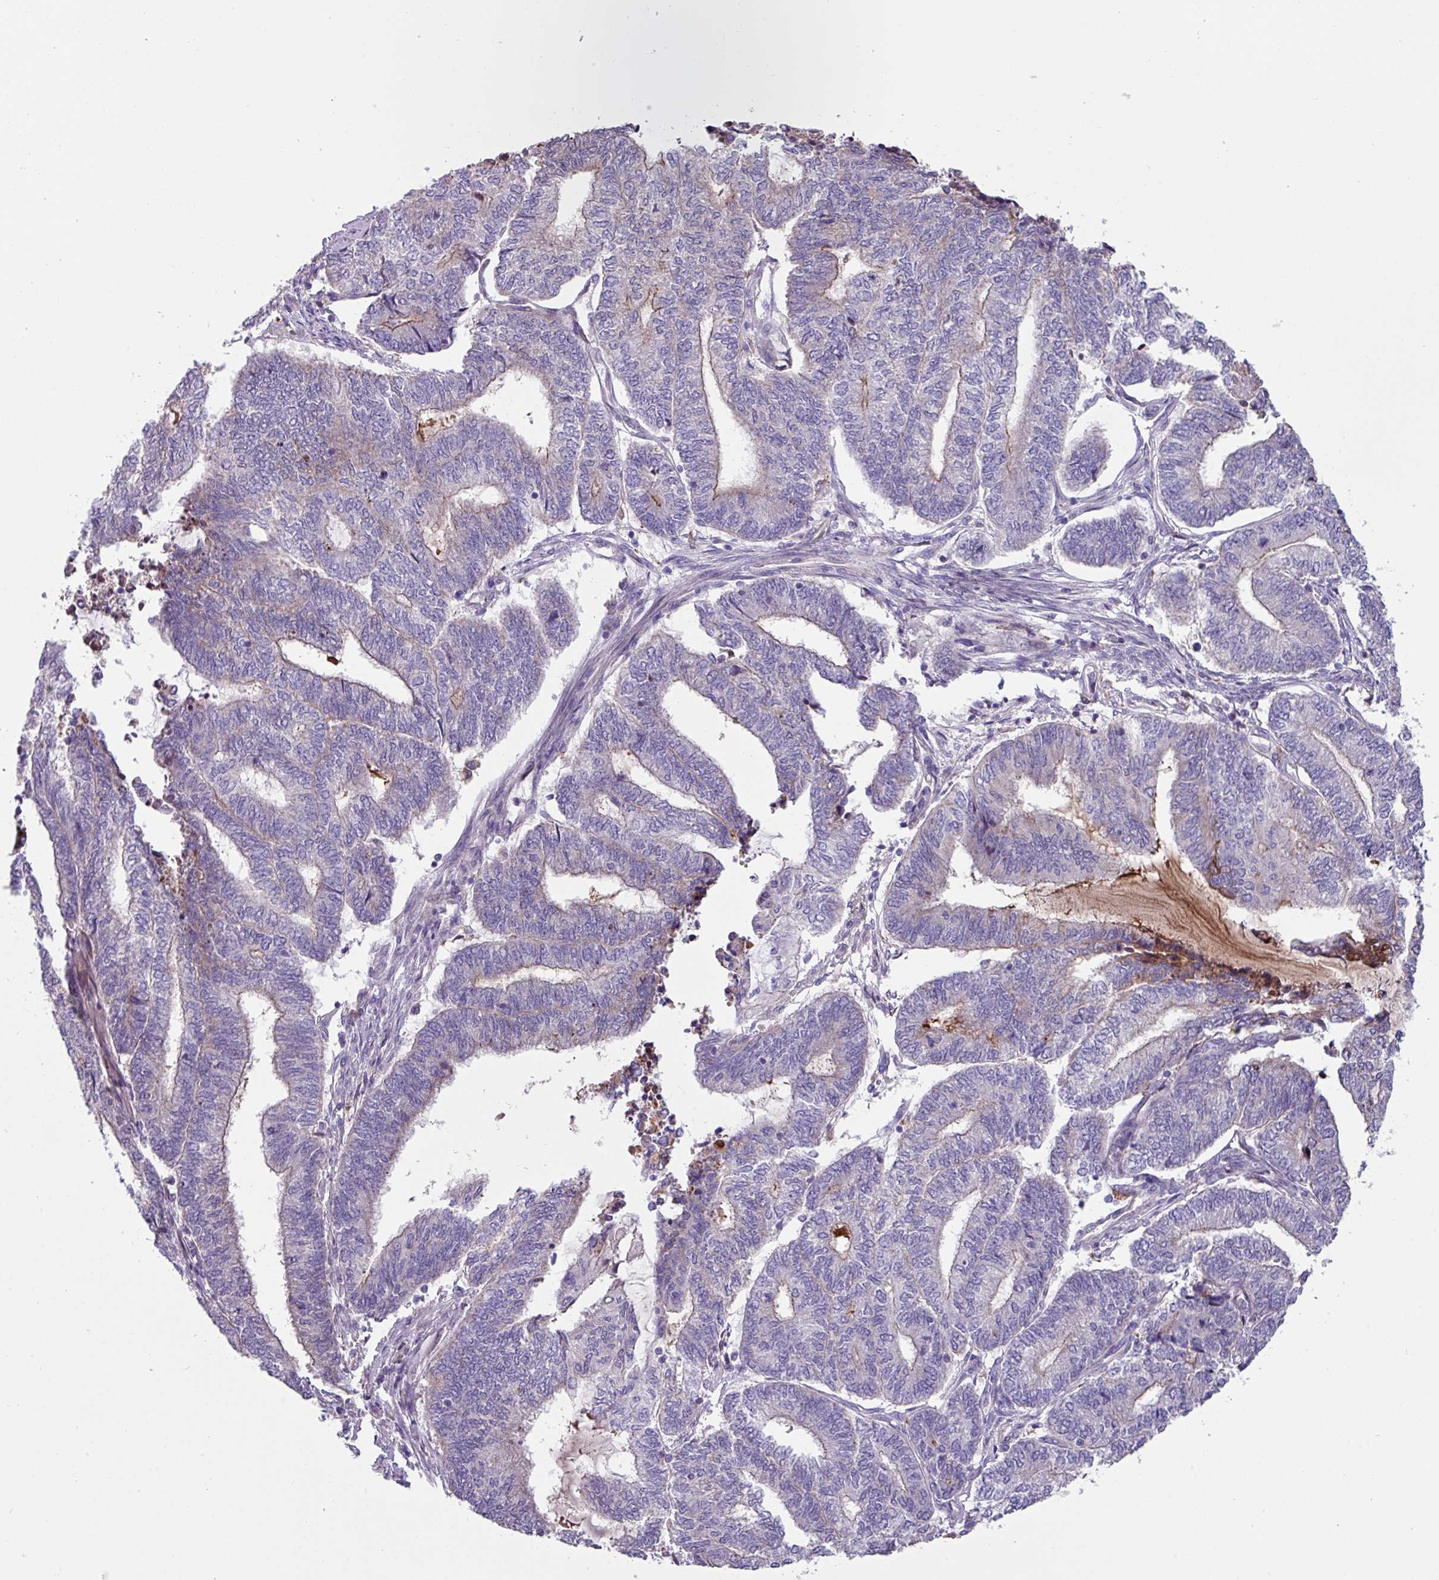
{"staining": {"intensity": "weak", "quantity": "<25%", "location": "cytoplasmic/membranous"}, "tissue": "endometrial cancer", "cell_type": "Tumor cells", "image_type": "cancer", "snomed": [{"axis": "morphology", "description": "Adenocarcinoma, NOS"}, {"axis": "topography", "description": "Uterus"}, {"axis": "topography", "description": "Endometrium"}], "caption": "Human endometrial cancer (adenocarcinoma) stained for a protein using immunohistochemistry (IHC) reveals no staining in tumor cells.", "gene": "IQCJ", "patient": {"sex": "female", "age": 70}}